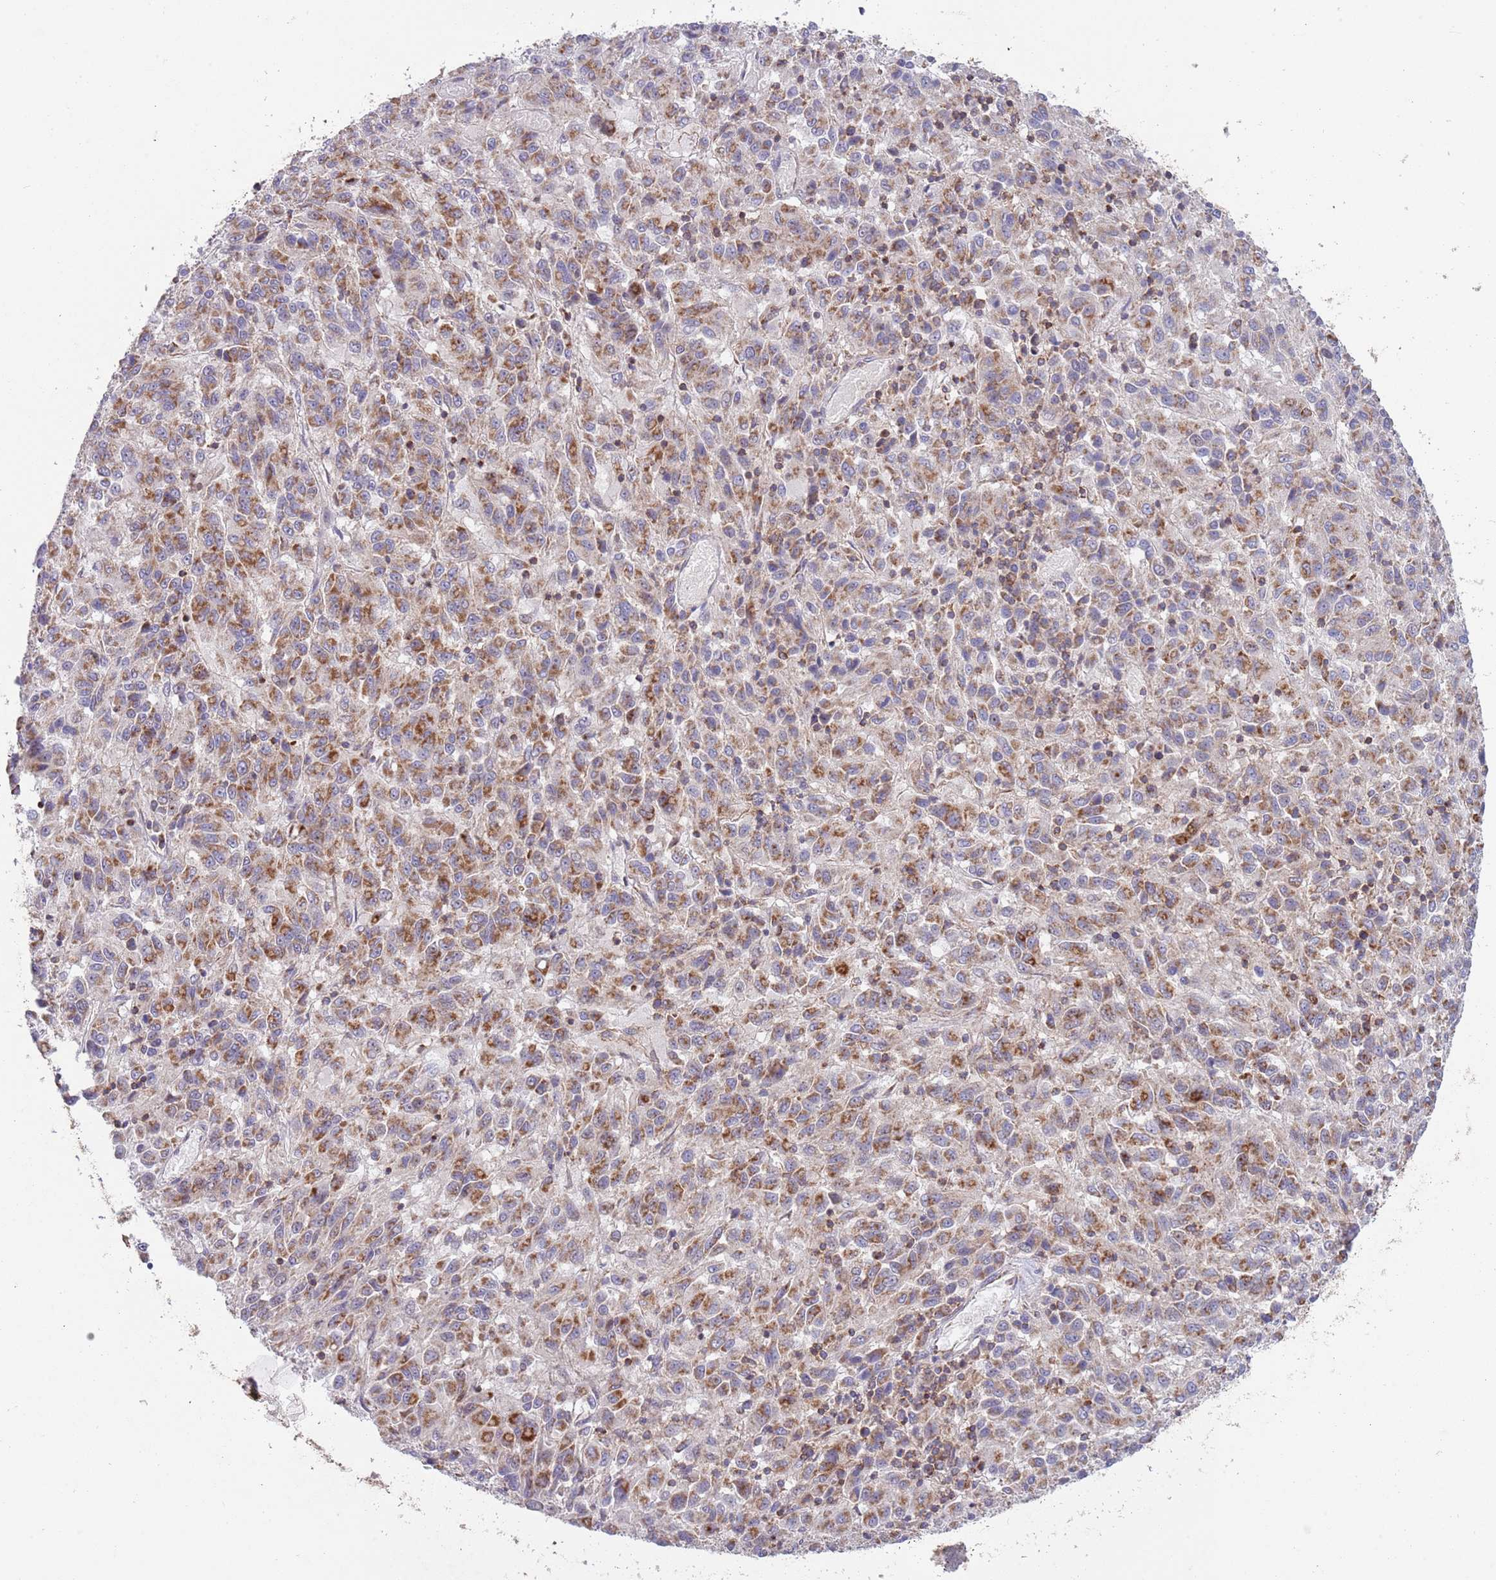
{"staining": {"intensity": "moderate", "quantity": "25%-75%", "location": "cytoplasmic/membranous"}, "tissue": "melanoma", "cell_type": "Tumor cells", "image_type": "cancer", "snomed": [{"axis": "morphology", "description": "Malignant melanoma, Metastatic site"}, {"axis": "topography", "description": "Lung"}], "caption": "Malignant melanoma (metastatic site) stained with a brown dye exhibits moderate cytoplasmic/membranous positive expression in approximately 25%-75% of tumor cells.", "gene": "IRS4", "patient": {"sex": "male", "age": 64}}